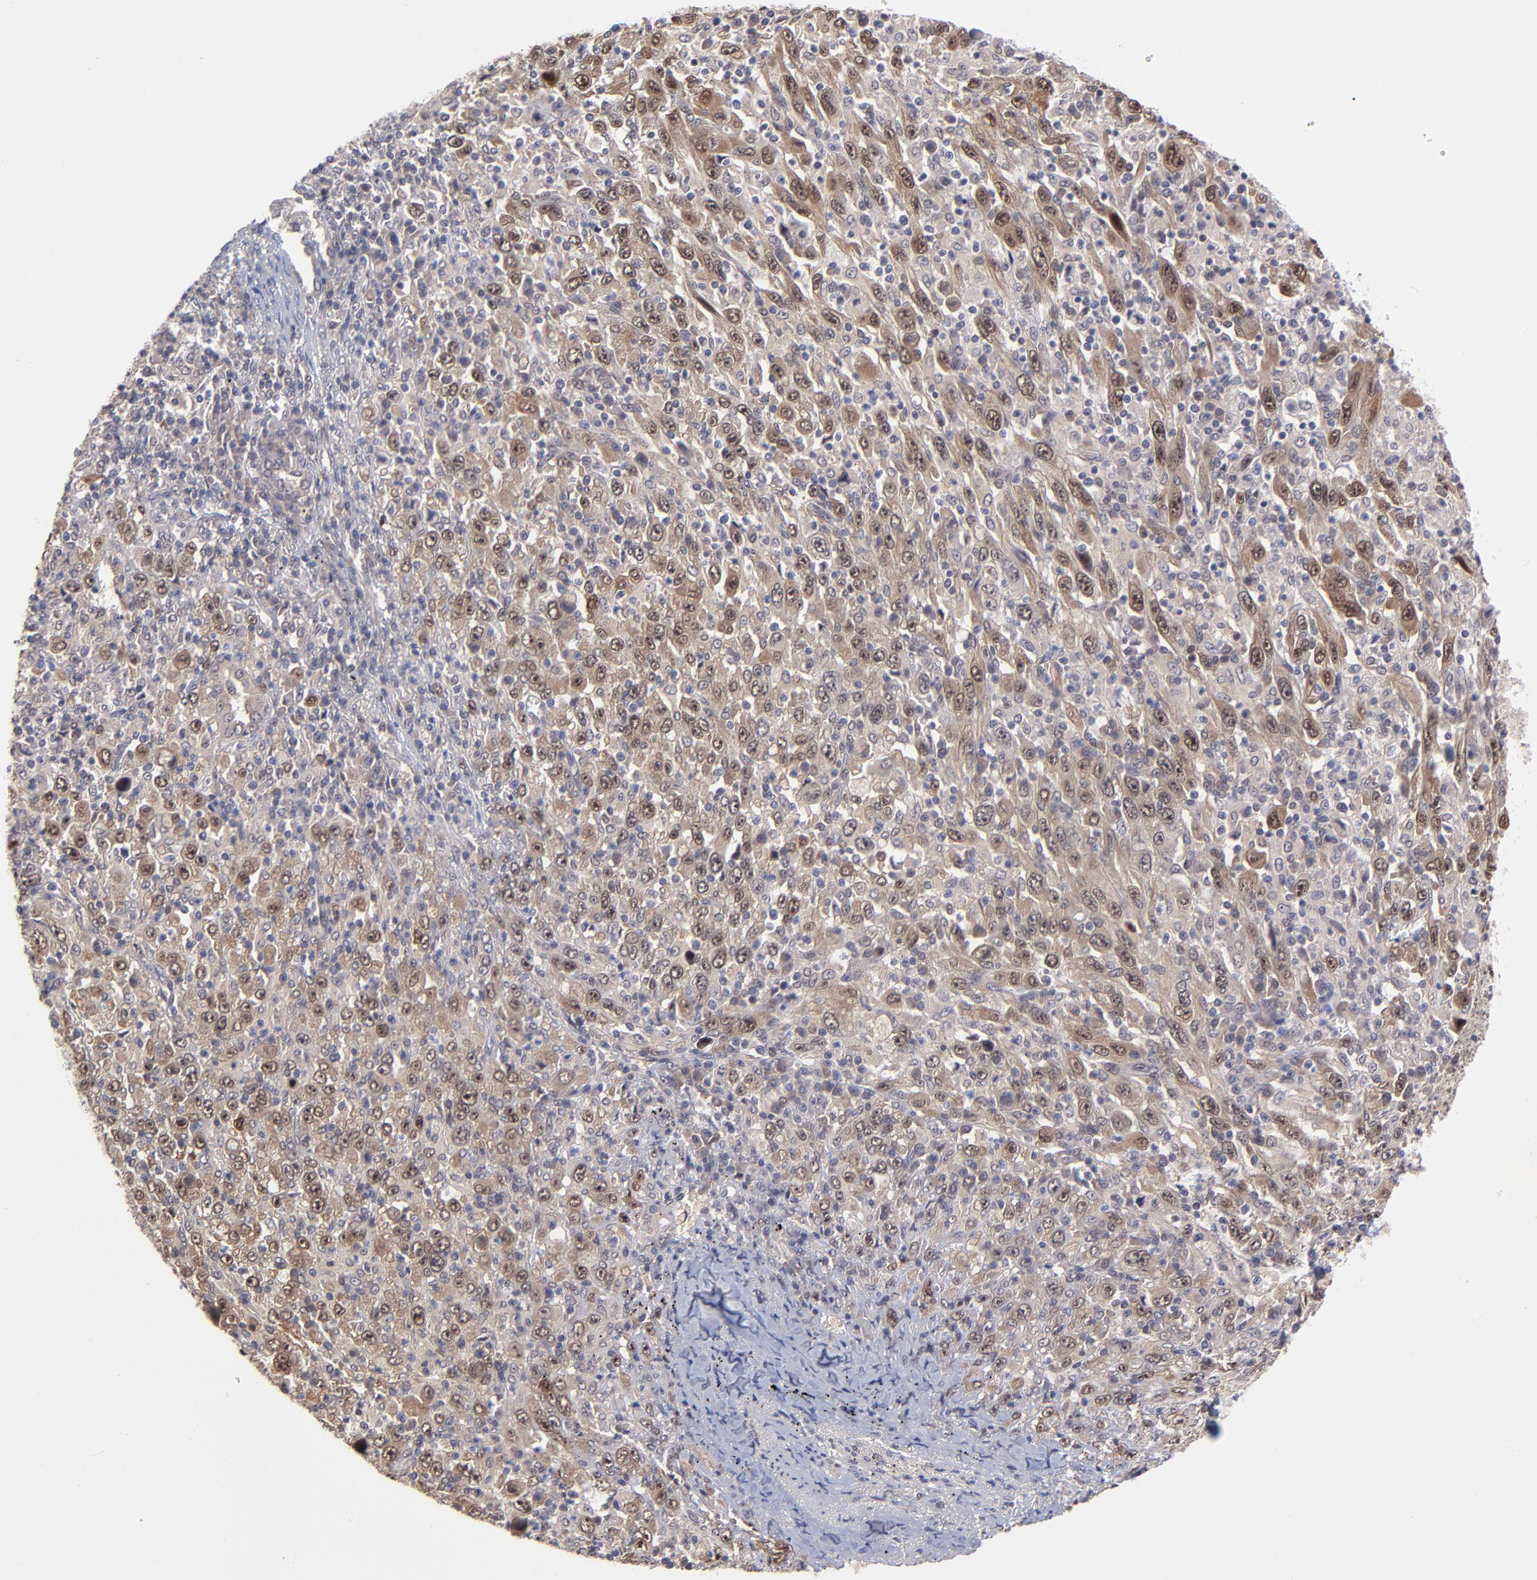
{"staining": {"intensity": "moderate", "quantity": ">75%", "location": "cytoplasmic/membranous,nuclear"}, "tissue": "melanoma", "cell_type": "Tumor cells", "image_type": "cancer", "snomed": [{"axis": "morphology", "description": "Malignant melanoma, Metastatic site"}, {"axis": "topography", "description": "Skin"}], "caption": "IHC photomicrograph of human malignant melanoma (metastatic site) stained for a protein (brown), which shows medium levels of moderate cytoplasmic/membranous and nuclear staining in approximately >75% of tumor cells.", "gene": "UBE2E3", "patient": {"sex": "female", "age": 56}}